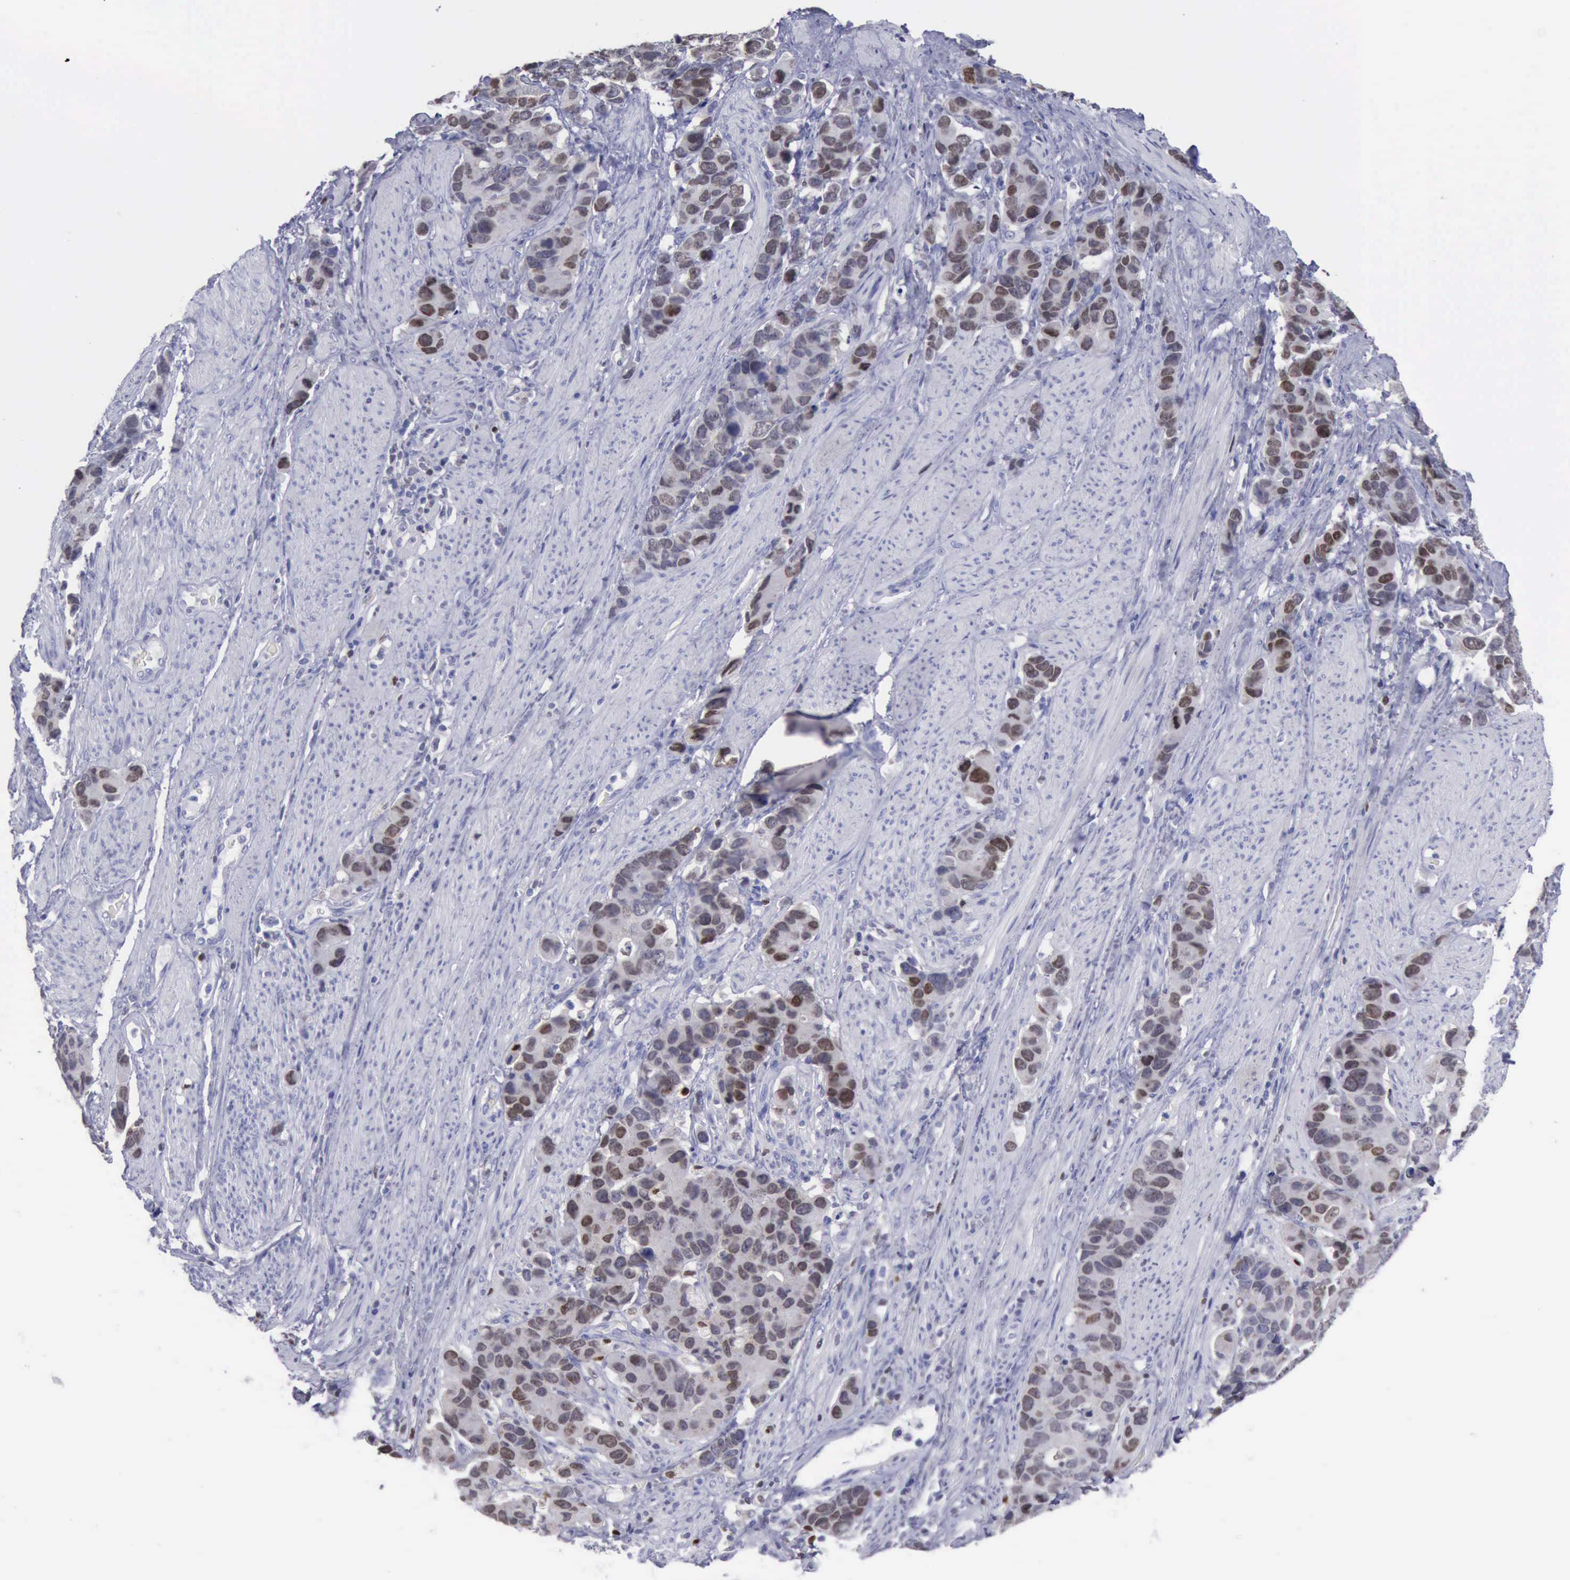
{"staining": {"intensity": "moderate", "quantity": "25%-75%", "location": "cytoplasmic/membranous,nuclear"}, "tissue": "stomach cancer", "cell_type": "Tumor cells", "image_type": "cancer", "snomed": [{"axis": "morphology", "description": "Adenocarcinoma, NOS"}, {"axis": "topography", "description": "Stomach, upper"}], "caption": "High-power microscopy captured an immunohistochemistry micrograph of stomach cancer, revealing moderate cytoplasmic/membranous and nuclear positivity in about 25%-75% of tumor cells. Nuclei are stained in blue.", "gene": "SATB2", "patient": {"sex": "male", "age": 71}}